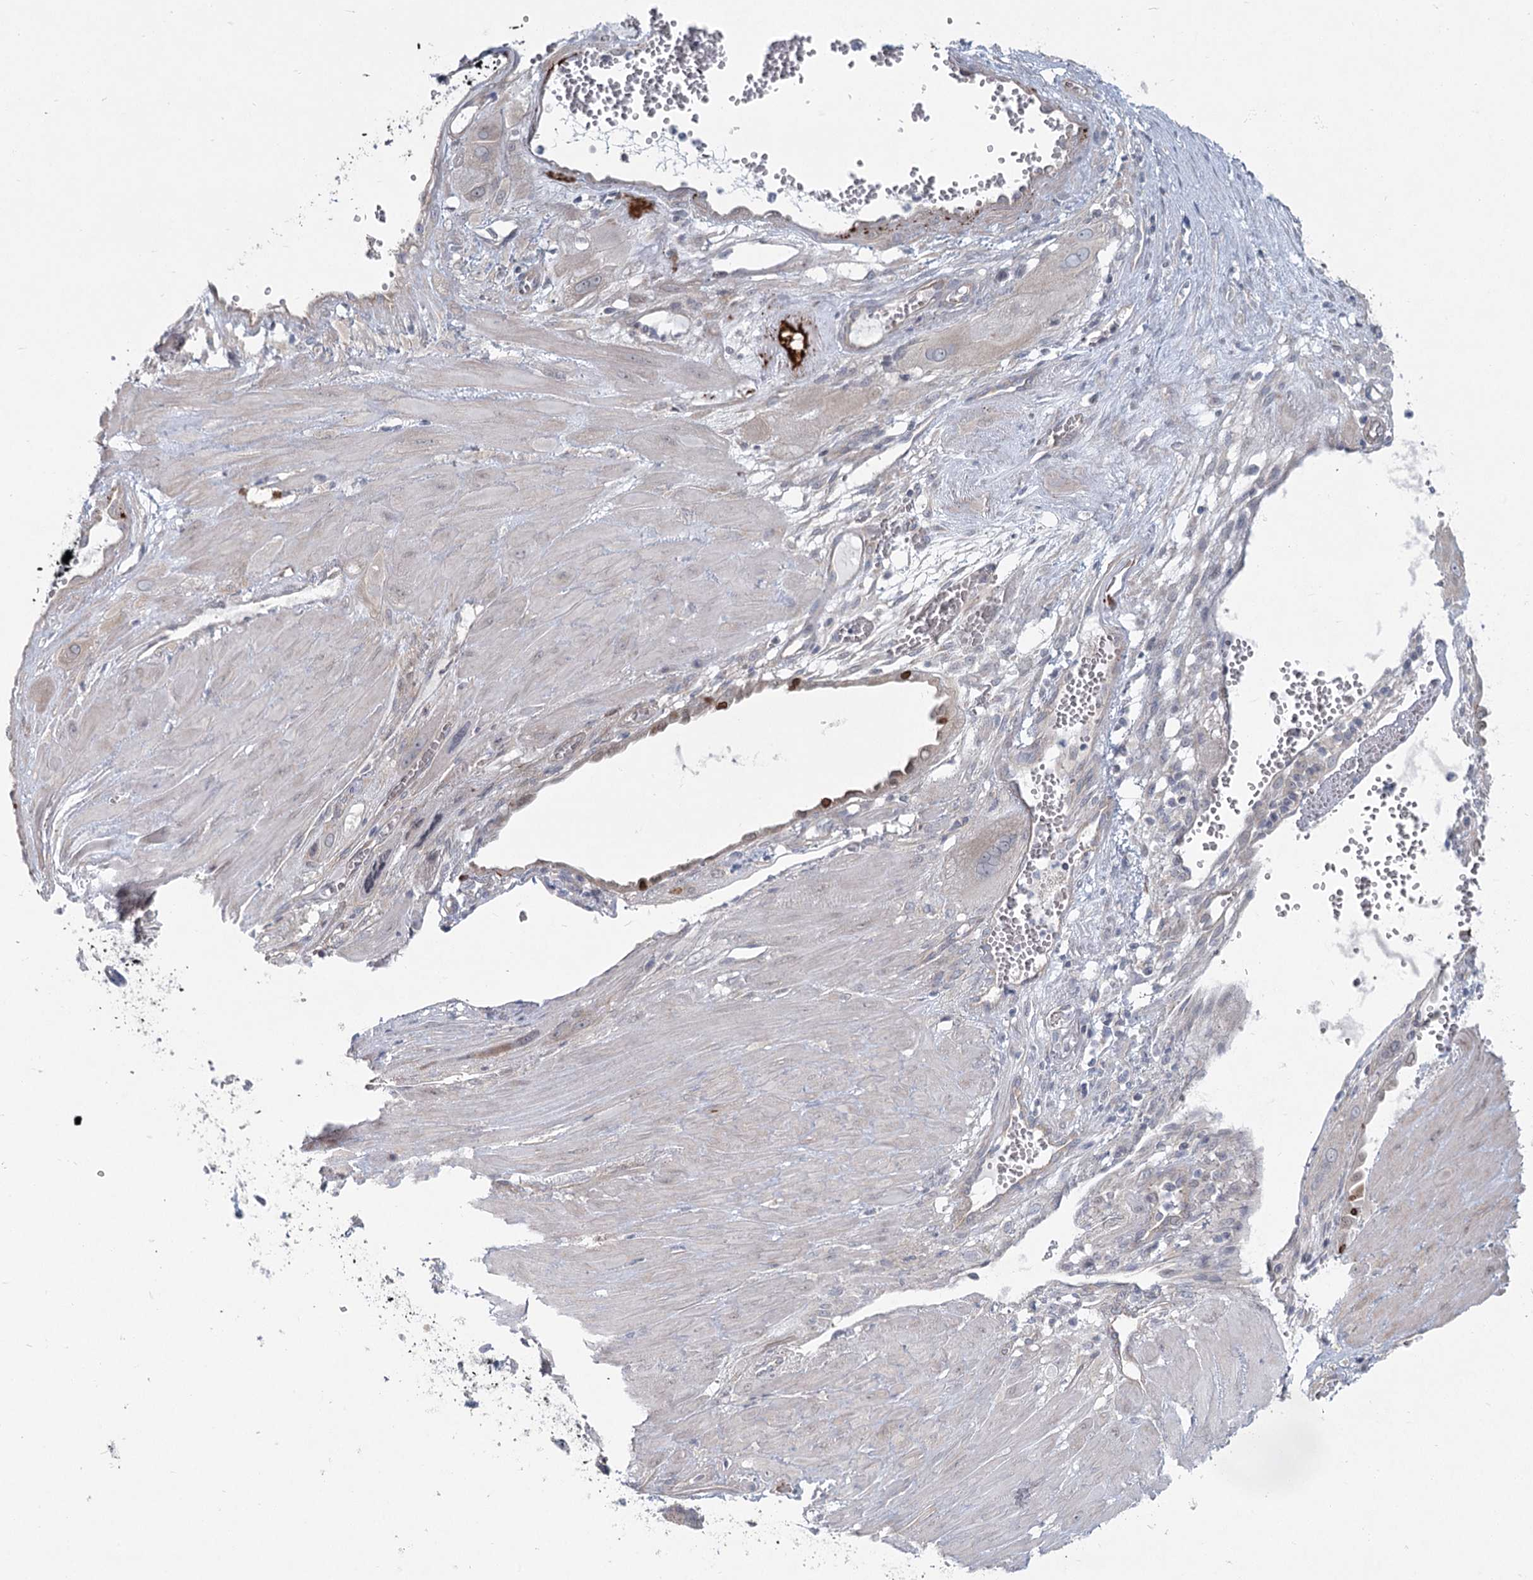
{"staining": {"intensity": "negative", "quantity": "none", "location": "none"}, "tissue": "cervical cancer", "cell_type": "Tumor cells", "image_type": "cancer", "snomed": [{"axis": "morphology", "description": "Squamous cell carcinoma, NOS"}, {"axis": "topography", "description": "Cervix"}], "caption": "Tumor cells are negative for brown protein staining in cervical cancer.", "gene": "SPINK13", "patient": {"sex": "female", "age": 34}}